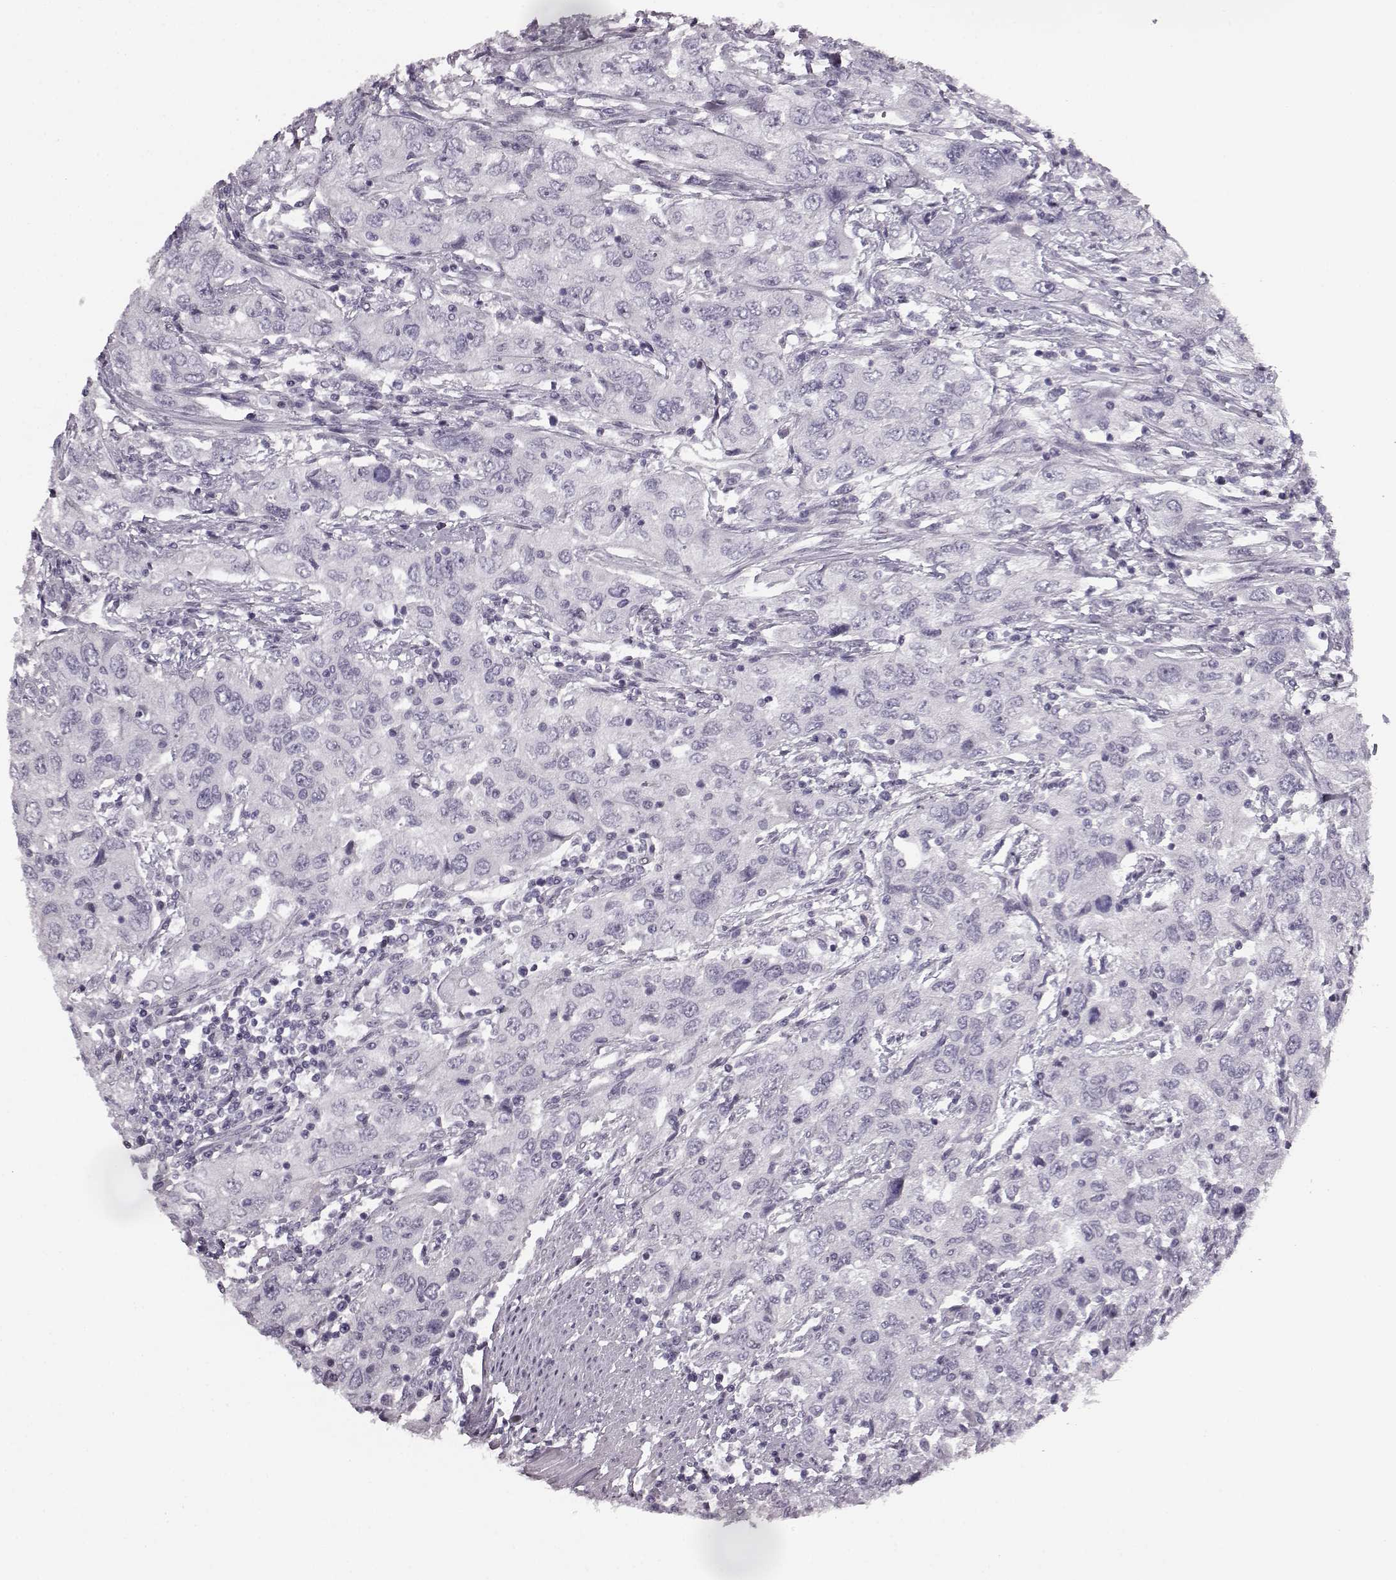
{"staining": {"intensity": "negative", "quantity": "none", "location": "none"}, "tissue": "urothelial cancer", "cell_type": "Tumor cells", "image_type": "cancer", "snomed": [{"axis": "morphology", "description": "Urothelial carcinoma, High grade"}, {"axis": "topography", "description": "Urinary bladder"}], "caption": "This is an immunohistochemistry (IHC) photomicrograph of urothelial cancer. There is no positivity in tumor cells.", "gene": "SEMG2", "patient": {"sex": "male", "age": 76}}